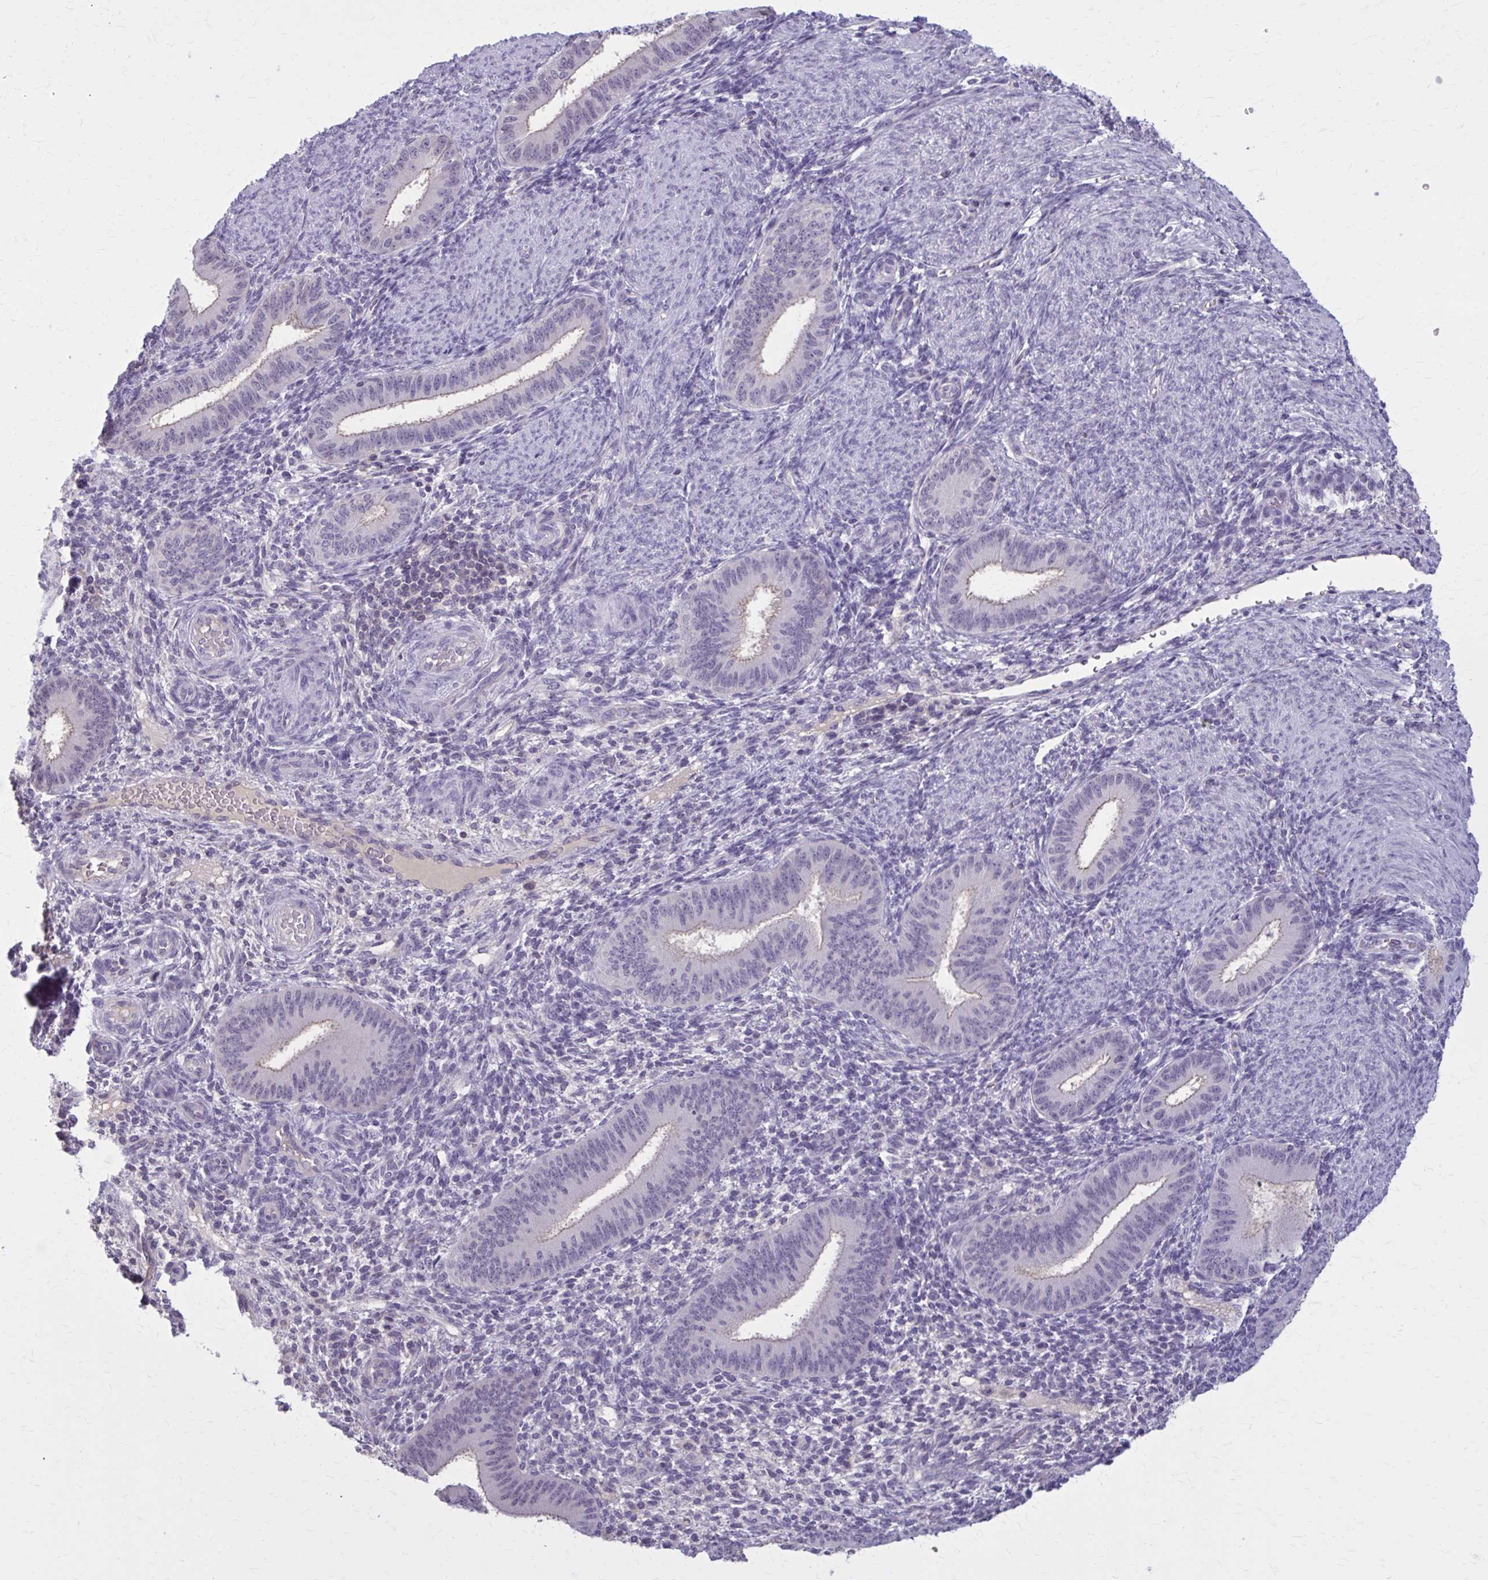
{"staining": {"intensity": "negative", "quantity": "none", "location": "none"}, "tissue": "endometrium", "cell_type": "Cells in endometrial stroma", "image_type": "normal", "snomed": [{"axis": "morphology", "description": "Normal tissue, NOS"}, {"axis": "topography", "description": "Endometrium"}], "caption": "Cells in endometrial stroma show no significant expression in normal endometrium.", "gene": "OR4A47", "patient": {"sex": "female", "age": 39}}